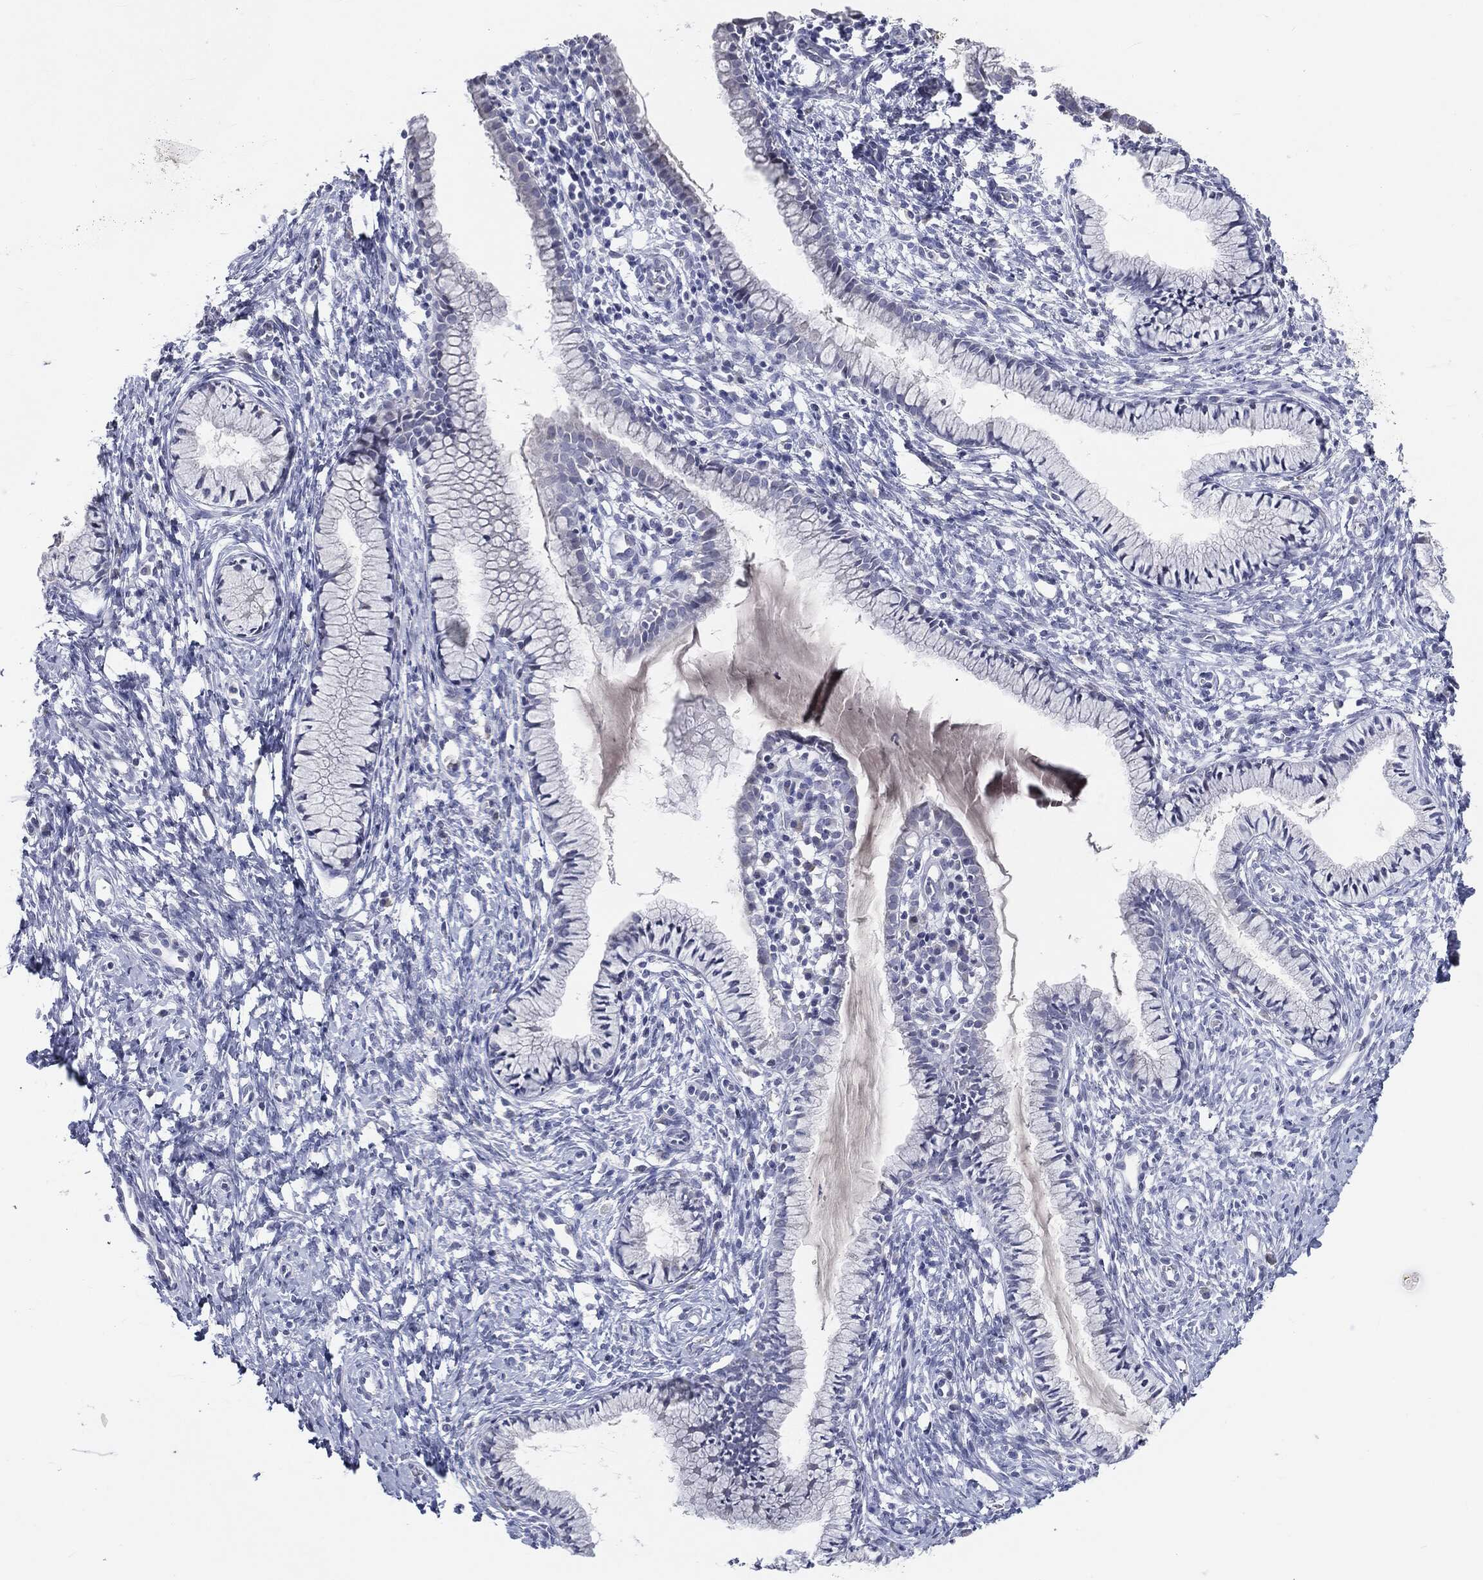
{"staining": {"intensity": "negative", "quantity": "none", "location": "none"}, "tissue": "cervix", "cell_type": "Glandular cells", "image_type": "normal", "snomed": [{"axis": "morphology", "description": "Normal tissue, NOS"}, {"axis": "topography", "description": "Cervix"}], "caption": "DAB (3,3'-diaminobenzidine) immunohistochemical staining of normal cervix displays no significant staining in glandular cells.", "gene": "CGB1", "patient": {"sex": "female", "age": 39}}